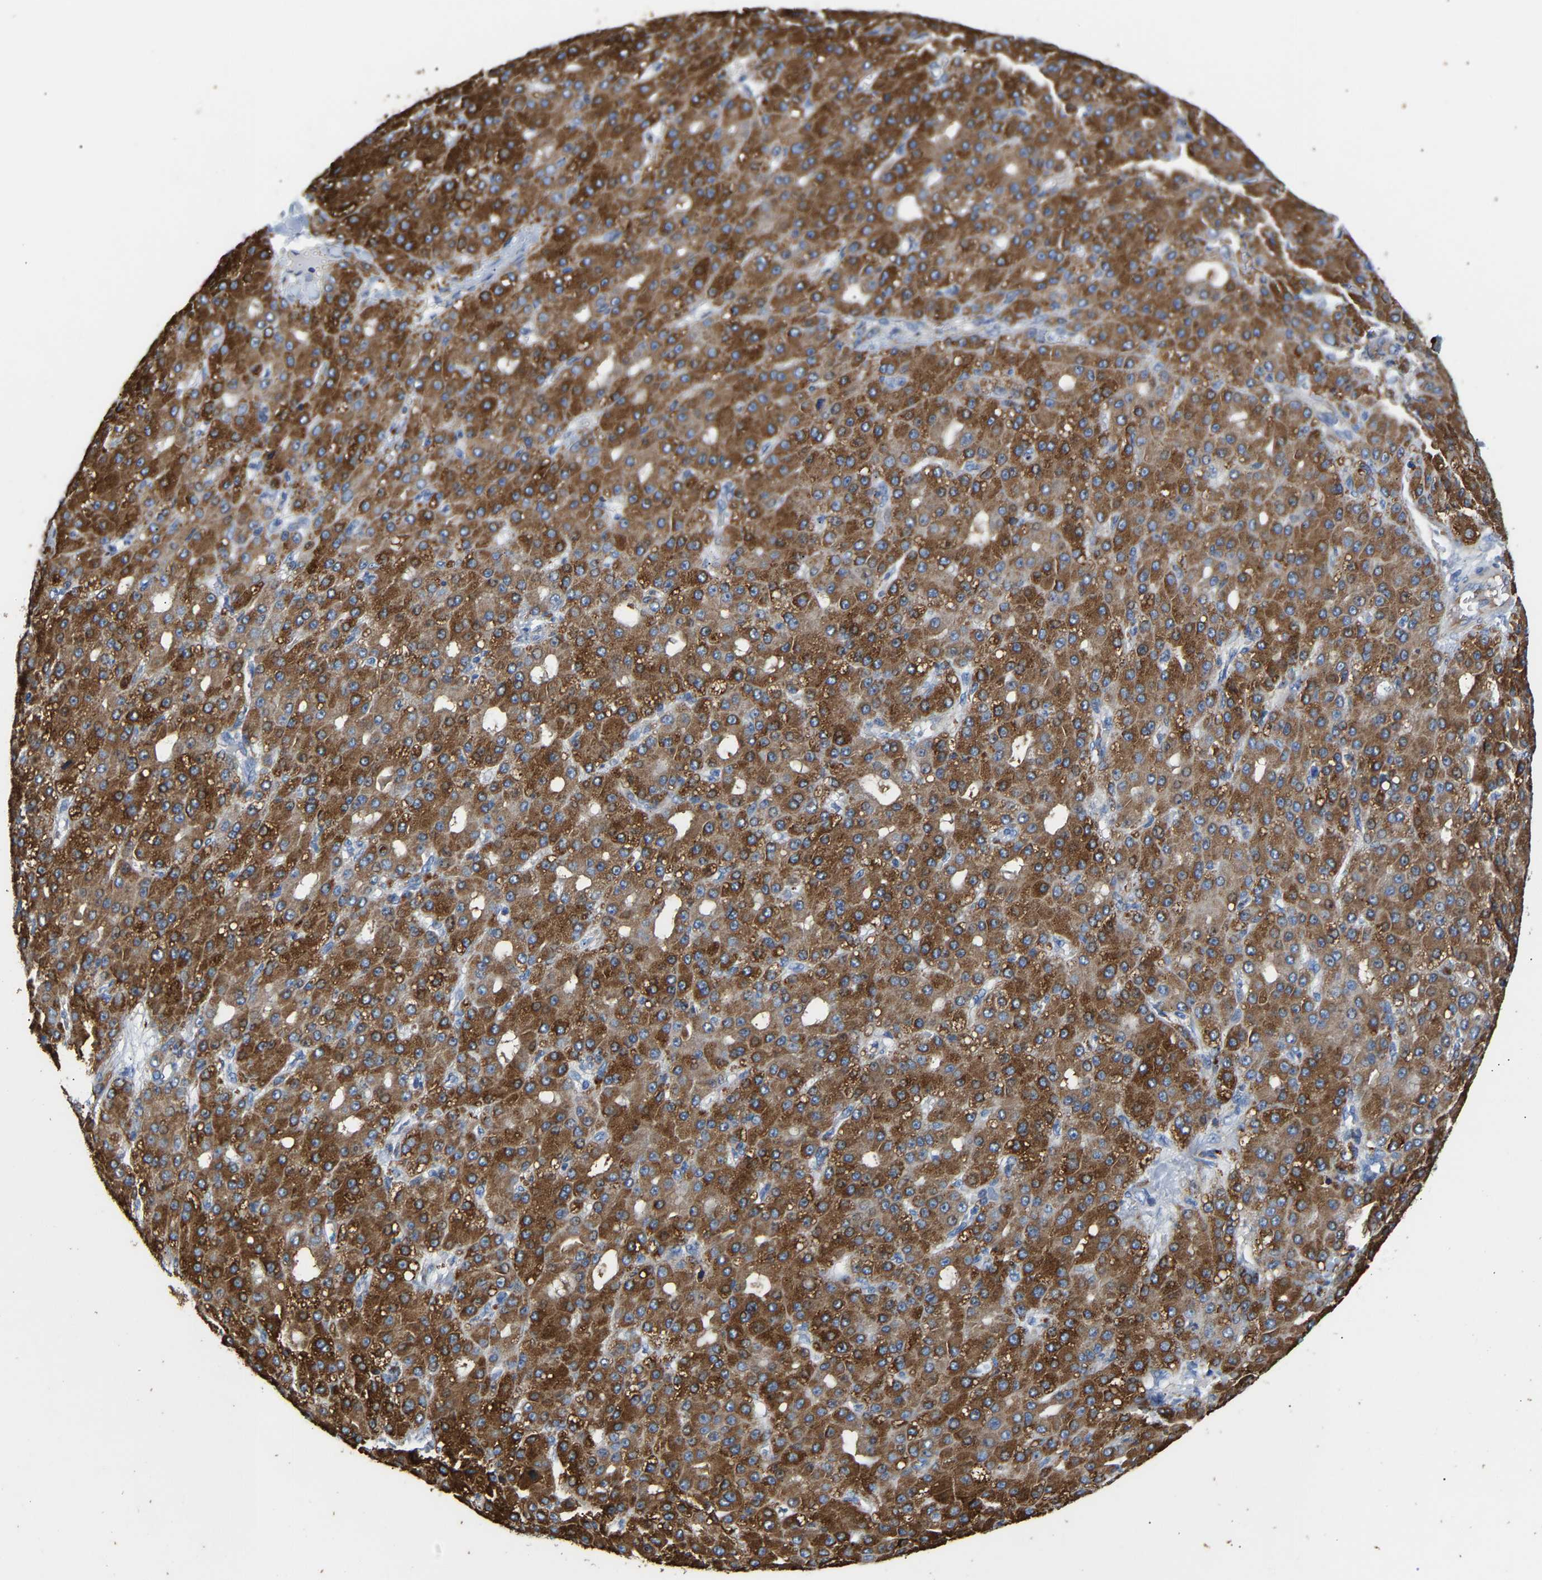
{"staining": {"intensity": "strong", "quantity": ">75%", "location": "cytoplasmic/membranous"}, "tissue": "liver cancer", "cell_type": "Tumor cells", "image_type": "cancer", "snomed": [{"axis": "morphology", "description": "Carcinoma, Hepatocellular, NOS"}, {"axis": "topography", "description": "Liver"}], "caption": "This is a photomicrograph of IHC staining of liver cancer, which shows strong expression in the cytoplasmic/membranous of tumor cells.", "gene": "CCDC171", "patient": {"sex": "male", "age": 67}}